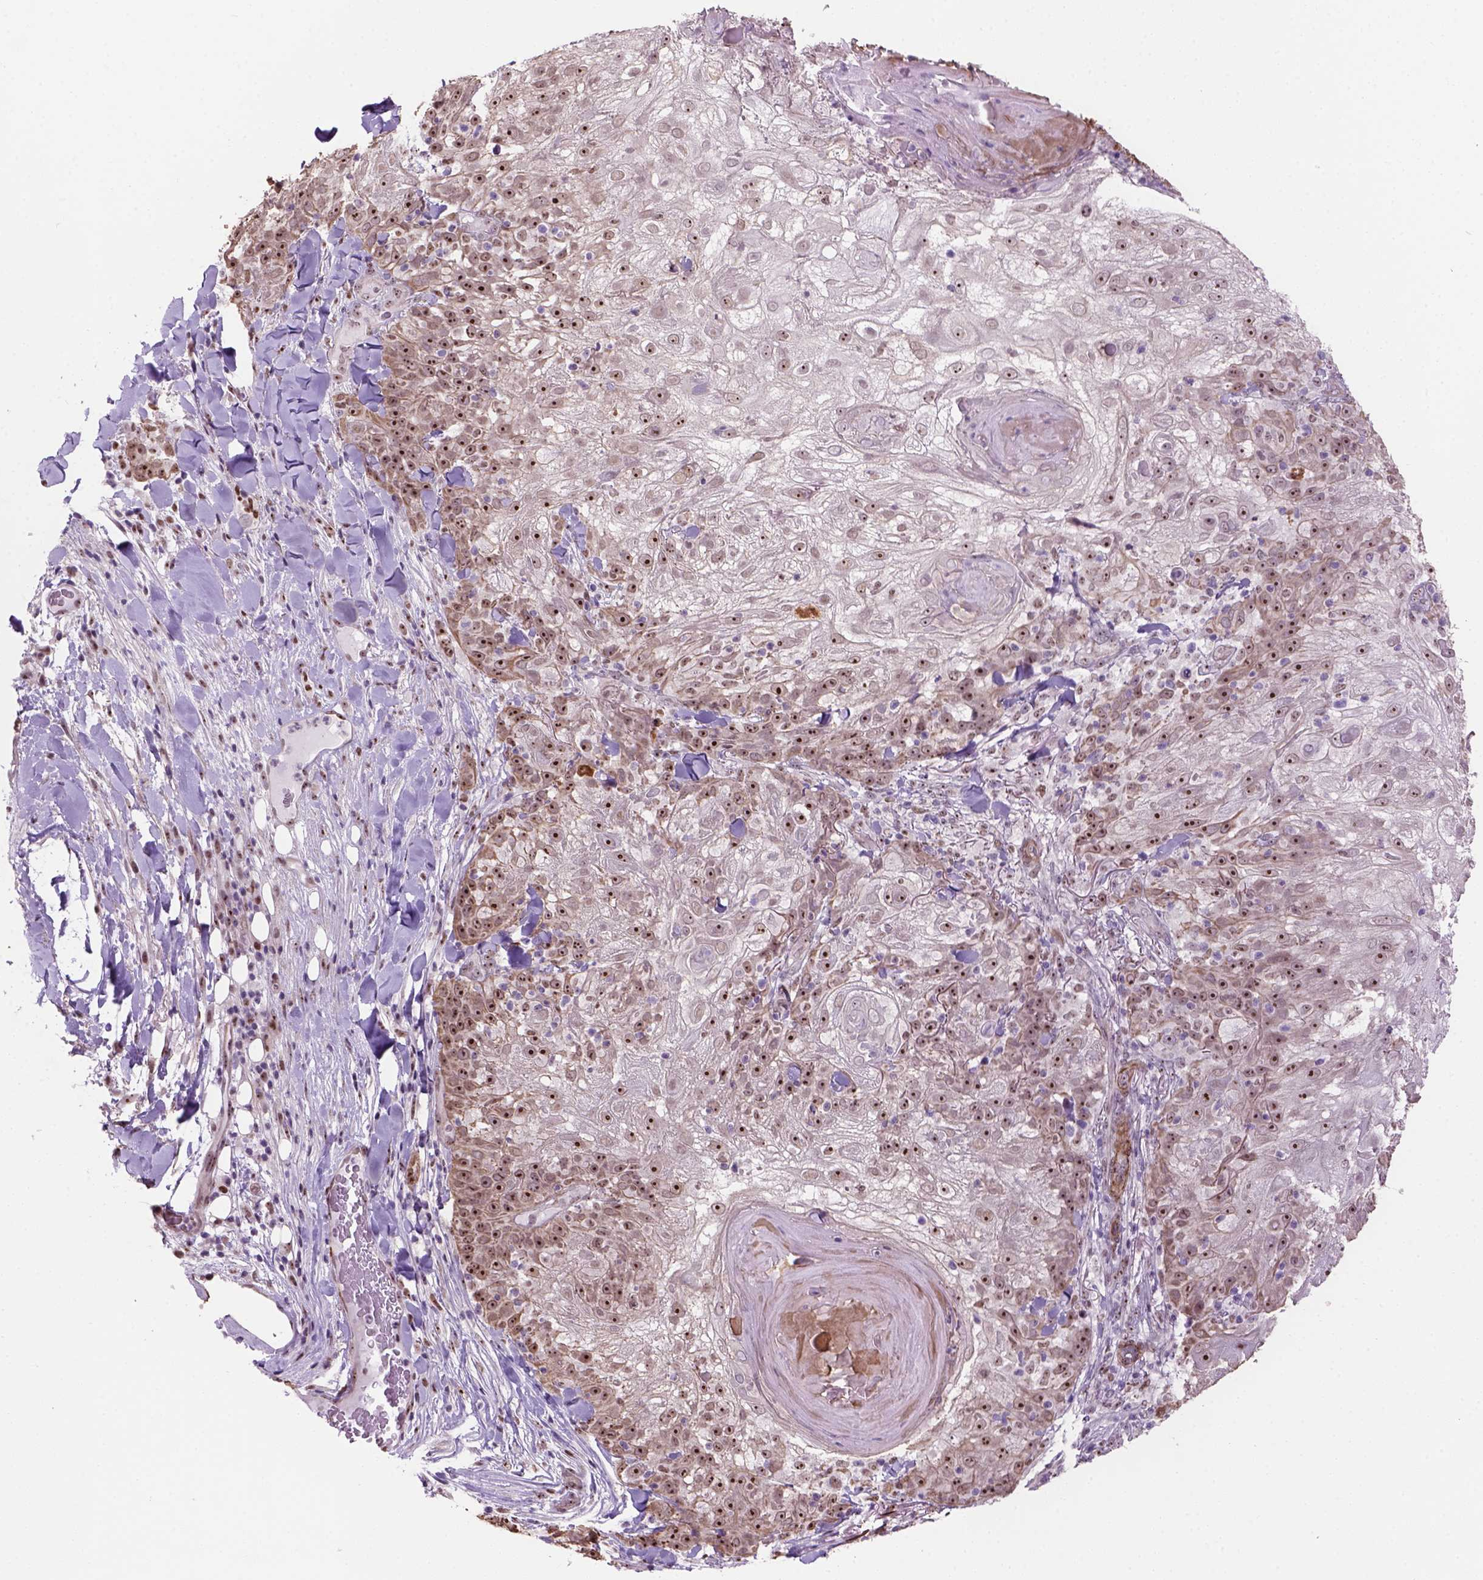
{"staining": {"intensity": "strong", "quantity": ">75%", "location": "nuclear"}, "tissue": "skin cancer", "cell_type": "Tumor cells", "image_type": "cancer", "snomed": [{"axis": "morphology", "description": "Normal tissue, NOS"}, {"axis": "morphology", "description": "Squamous cell carcinoma, NOS"}, {"axis": "topography", "description": "Skin"}], "caption": "Tumor cells show strong nuclear expression in approximately >75% of cells in skin squamous cell carcinoma. (DAB (3,3'-diaminobenzidine) IHC with brightfield microscopy, high magnification).", "gene": "RRS1", "patient": {"sex": "female", "age": 83}}